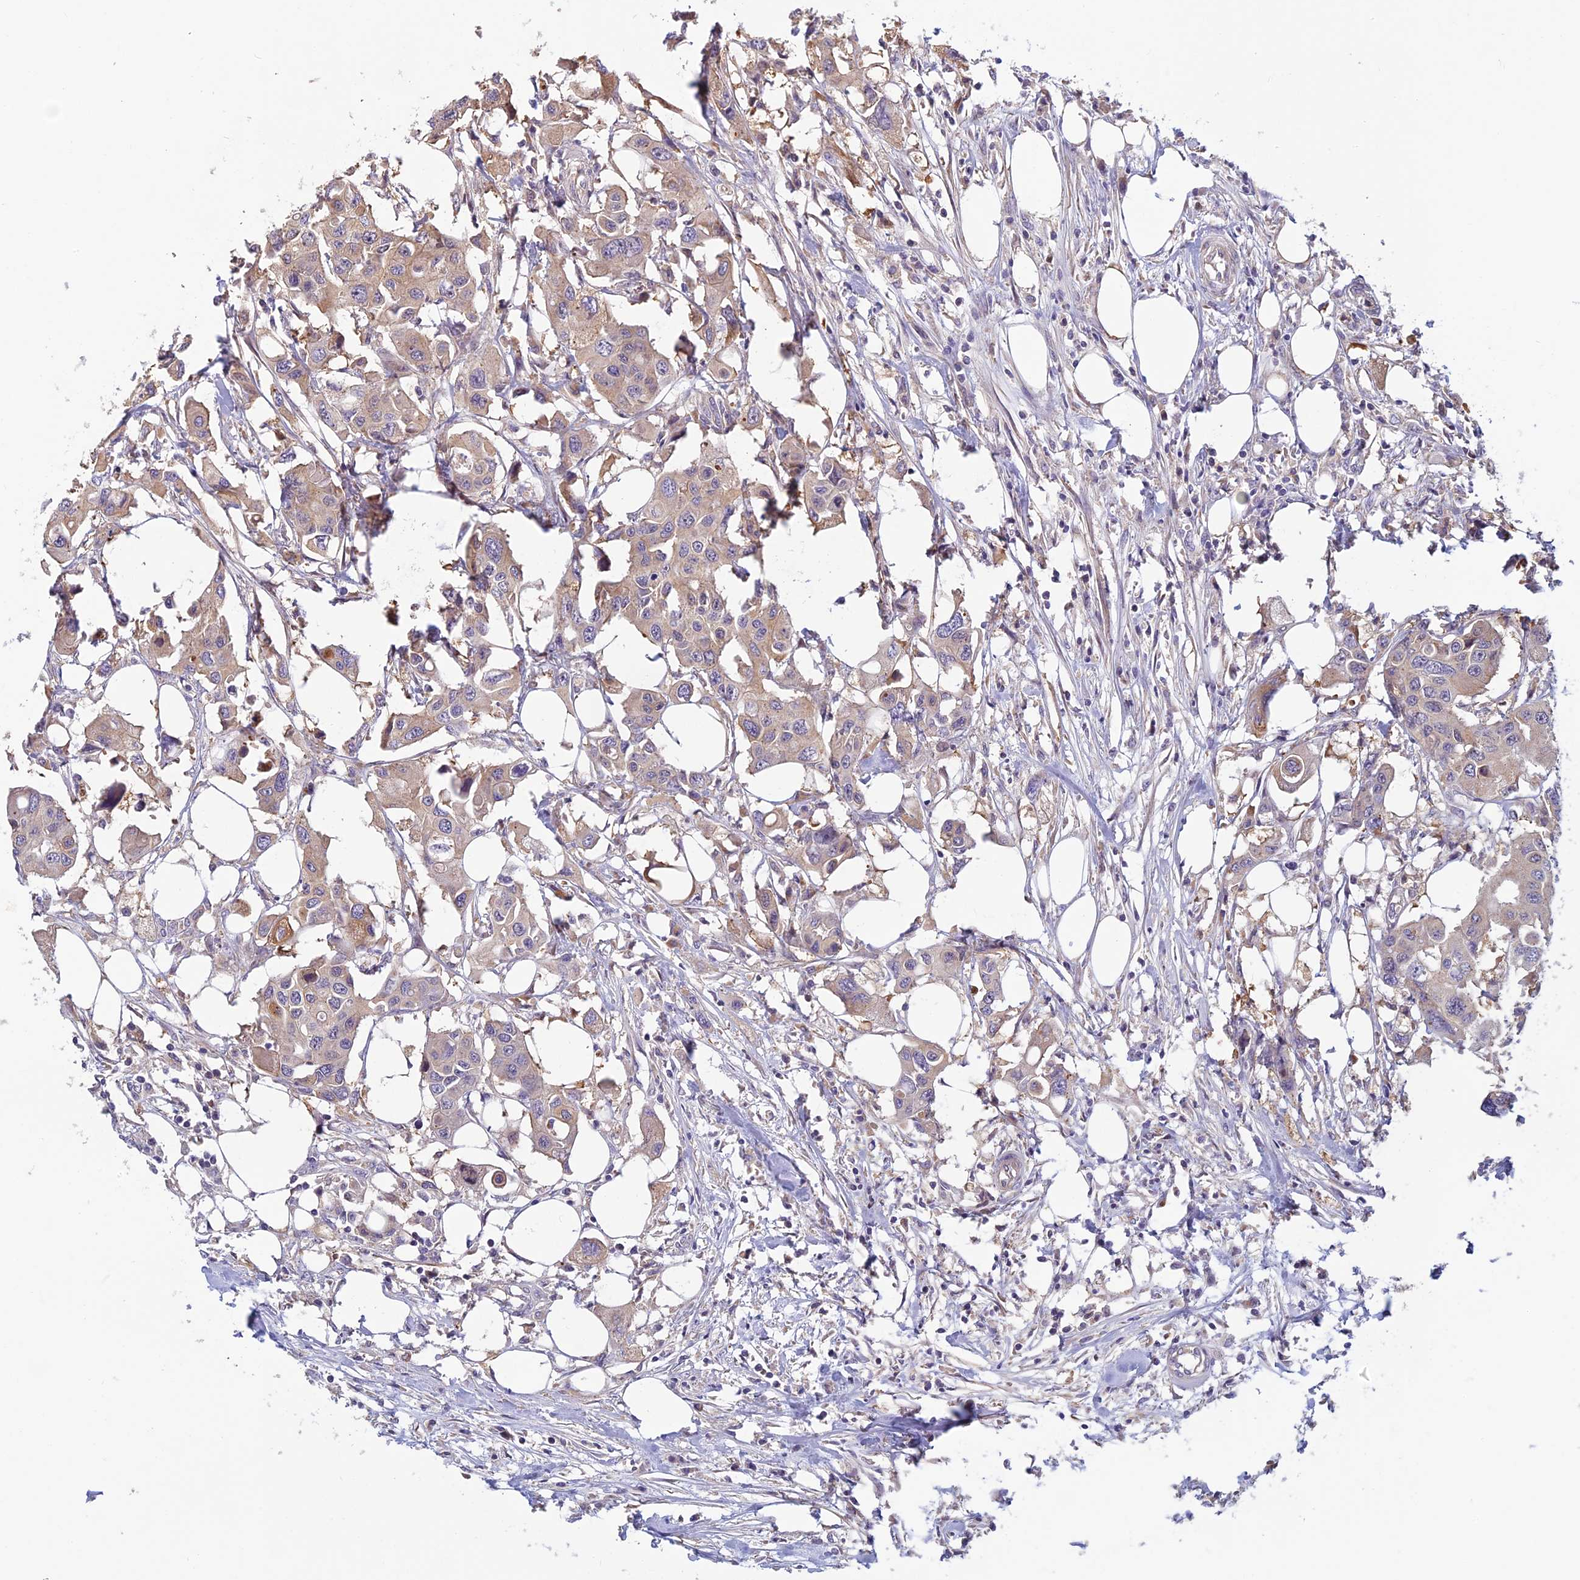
{"staining": {"intensity": "weak", "quantity": "<25%", "location": "cytoplasmic/membranous"}, "tissue": "colorectal cancer", "cell_type": "Tumor cells", "image_type": "cancer", "snomed": [{"axis": "morphology", "description": "Adenocarcinoma, NOS"}, {"axis": "topography", "description": "Colon"}], "caption": "This is a image of immunohistochemistry staining of colorectal adenocarcinoma, which shows no positivity in tumor cells.", "gene": "HECA", "patient": {"sex": "male", "age": 77}}